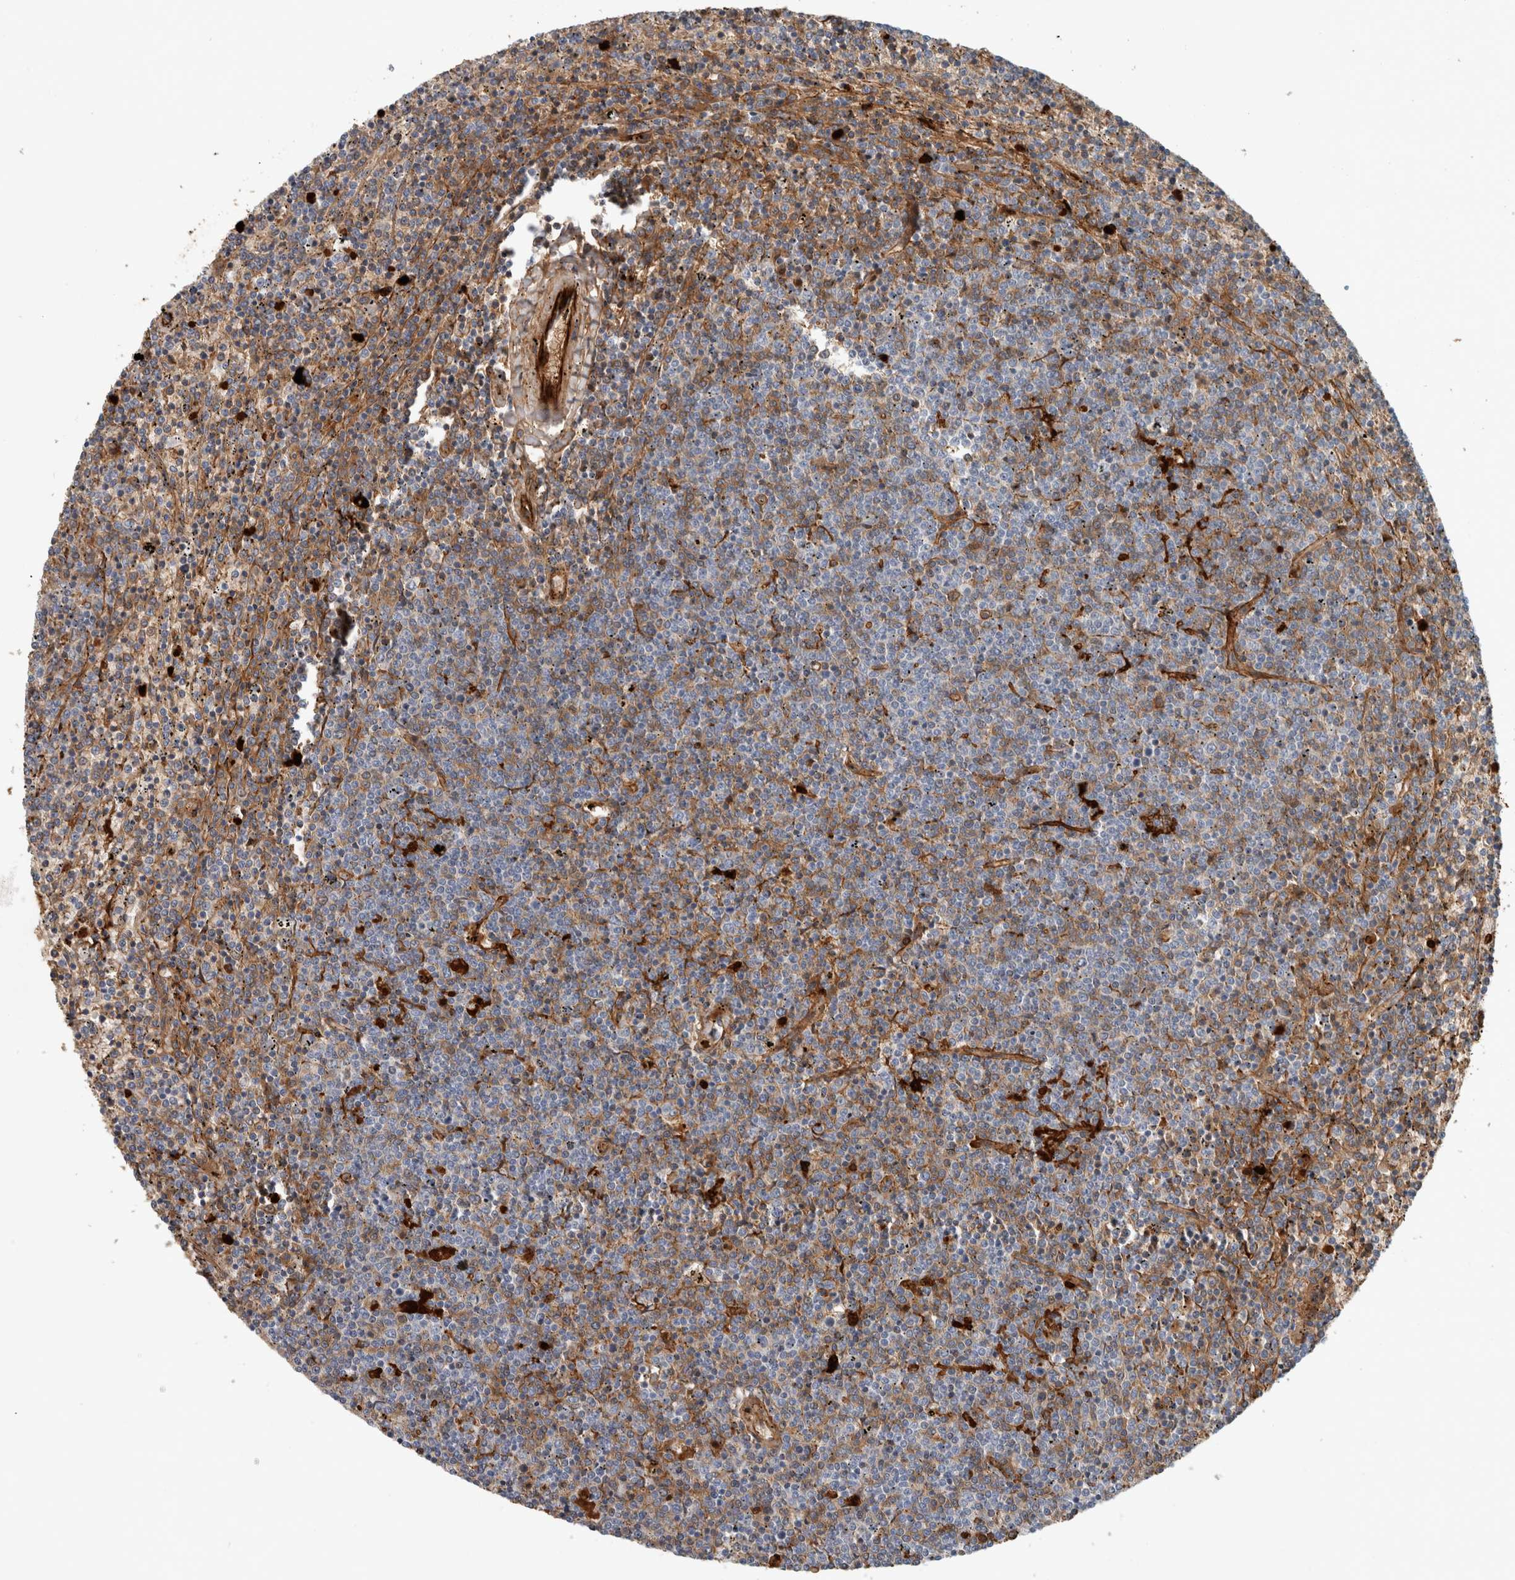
{"staining": {"intensity": "negative", "quantity": "none", "location": "none"}, "tissue": "lymphoma", "cell_type": "Tumor cells", "image_type": "cancer", "snomed": [{"axis": "morphology", "description": "Malignant lymphoma, non-Hodgkin's type, Low grade"}, {"axis": "topography", "description": "Spleen"}], "caption": "DAB immunohistochemical staining of low-grade malignant lymphoma, non-Hodgkin's type exhibits no significant staining in tumor cells.", "gene": "FN1", "patient": {"sex": "female", "age": 50}}